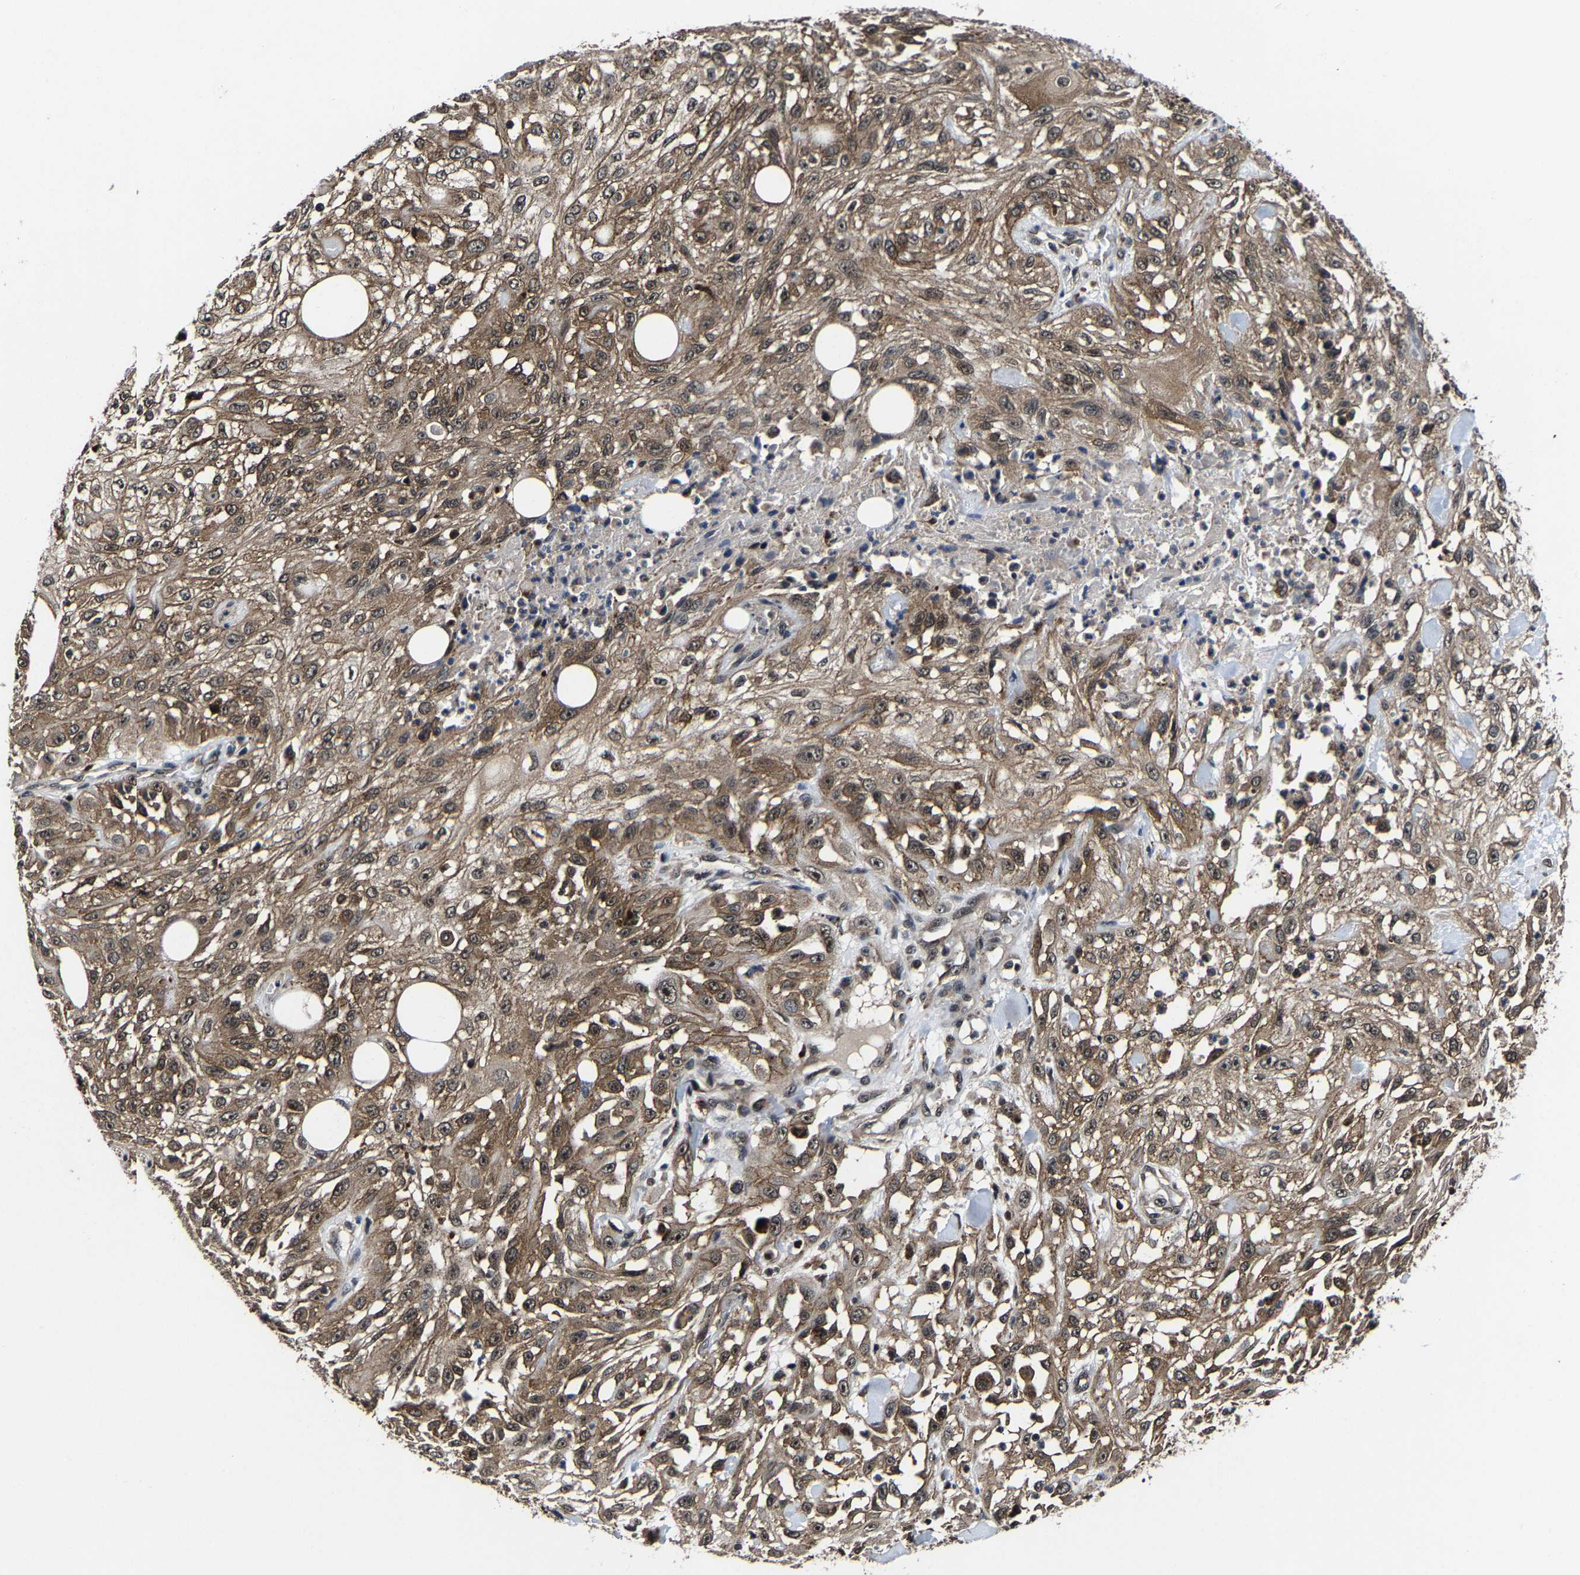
{"staining": {"intensity": "moderate", "quantity": ">75%", "location": "cytoplasmic/membranous,nuclear"}, "tissue": "skin cancer", "cell_type": "Tumor cells", "image_type": "cancer", "snomed": [{"axis": "morphology", "description": "Squamous cell carcinoma, NOS"}, {"axis": "morphology", "description": "Squamous cell carcinoma, metastatic, NOS"}, {"axis": "topography", "description": "Skin"}, {"axis": "topography", "description": "Lymph node"}], "caption": "Tumor cells reveal medium levels of moderate cytoplasmic/membranous and nuclear expression in about >75% of cells in skin cancer (squamous cell carcinoma).", "gene": "ZCCHC7", "patient": {"sex": "male", "age": 75}}